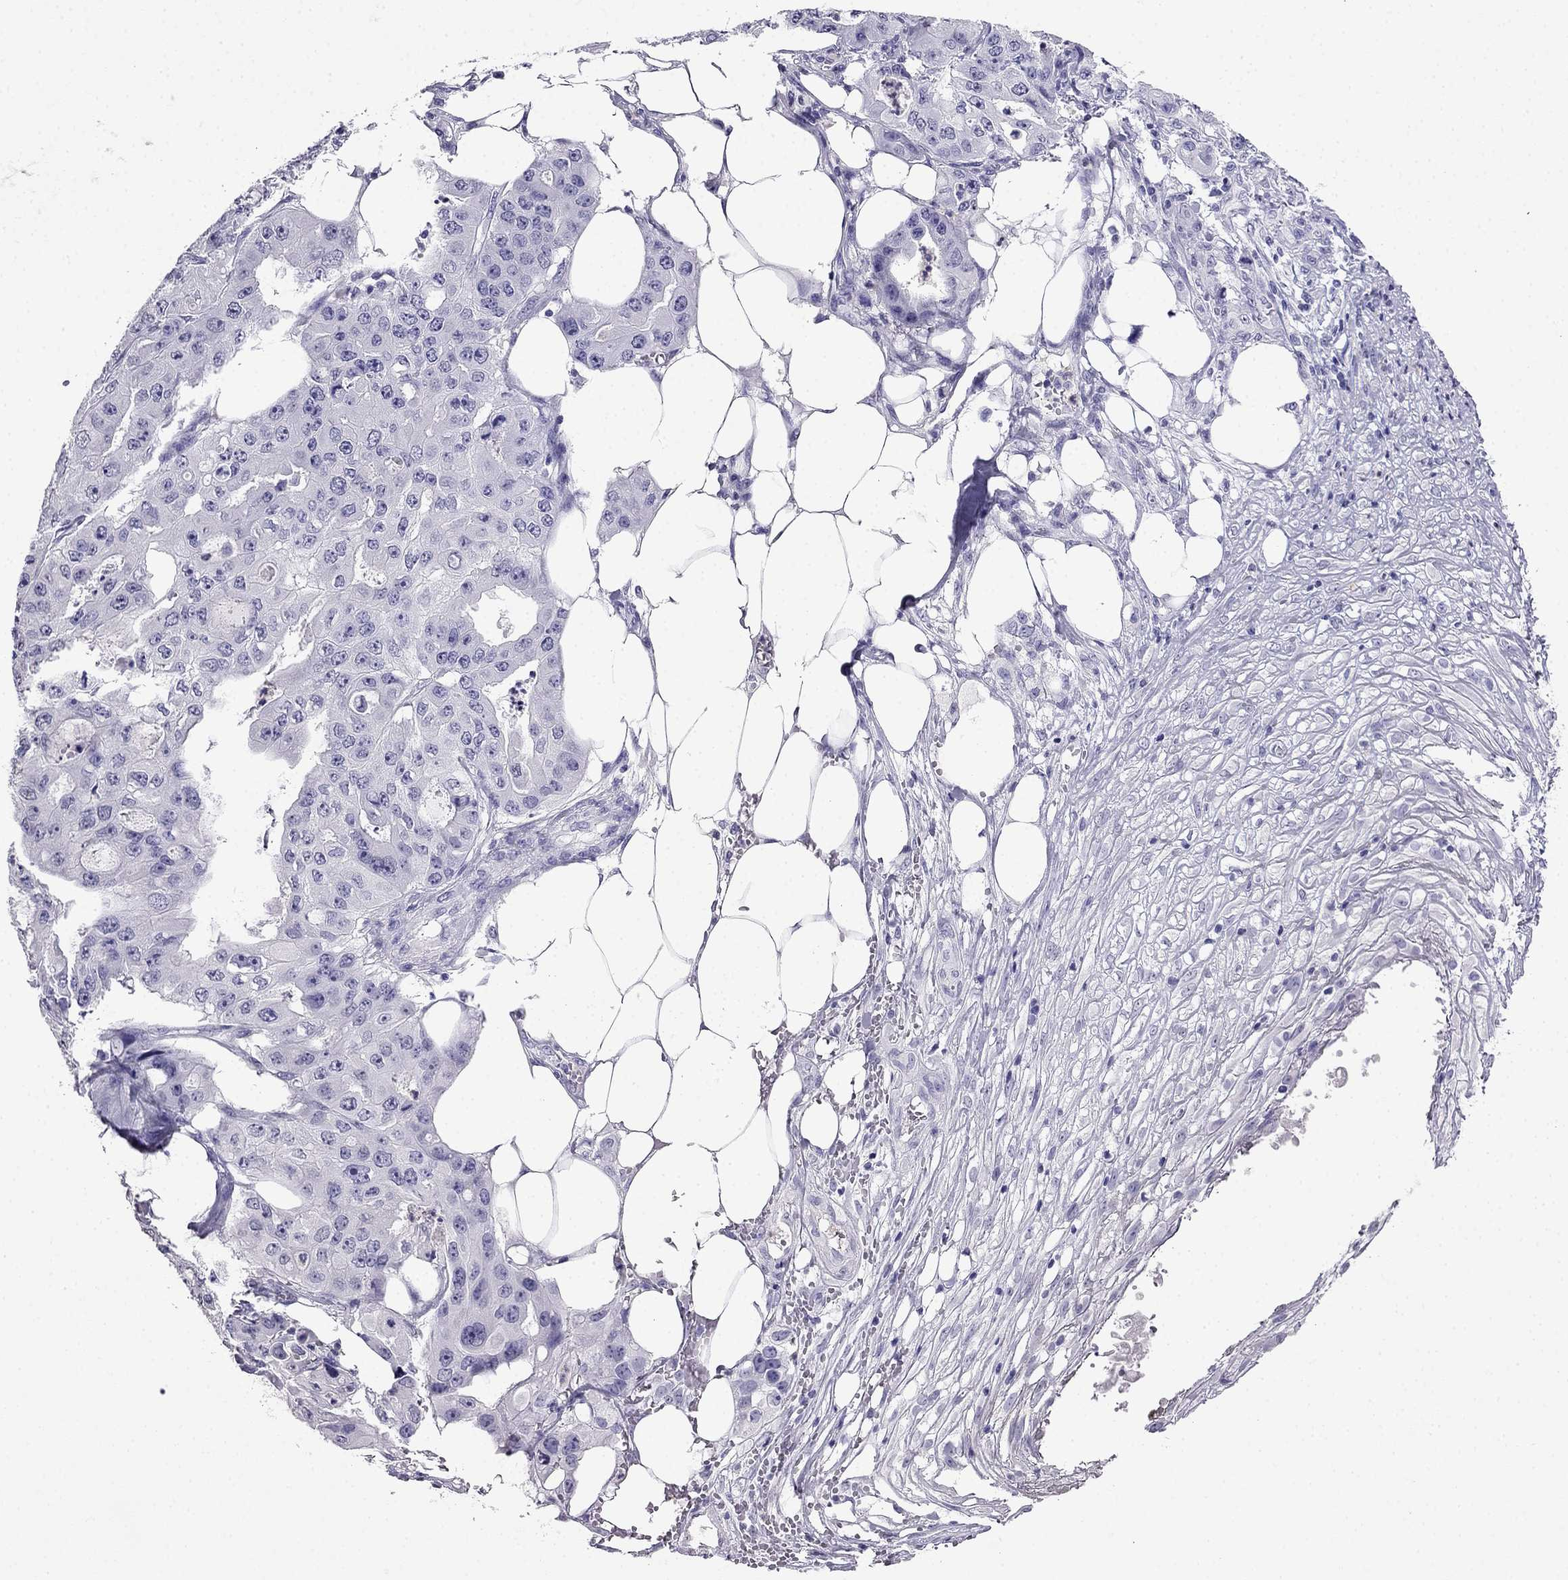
{"staining": {"intensity": "negative", "quantity": "none", "location": "none"}, "tissue": "ovarian cancer", "cell_type": "Tumor cells", "image_type": "cancer", "snomed": [{"axis": "morphology", "description": "Cystadenocarcinoma, serous, NOS"}, {"axis": "topography", "description": "Ovary"}], "caption": "Ovarian serous cystadenocarcinoma stained for a protein using immunohistochemistry shows no staining tumor cells.", "gene": "CDHR4", "patient": {"sex": "female", "age": 56}}